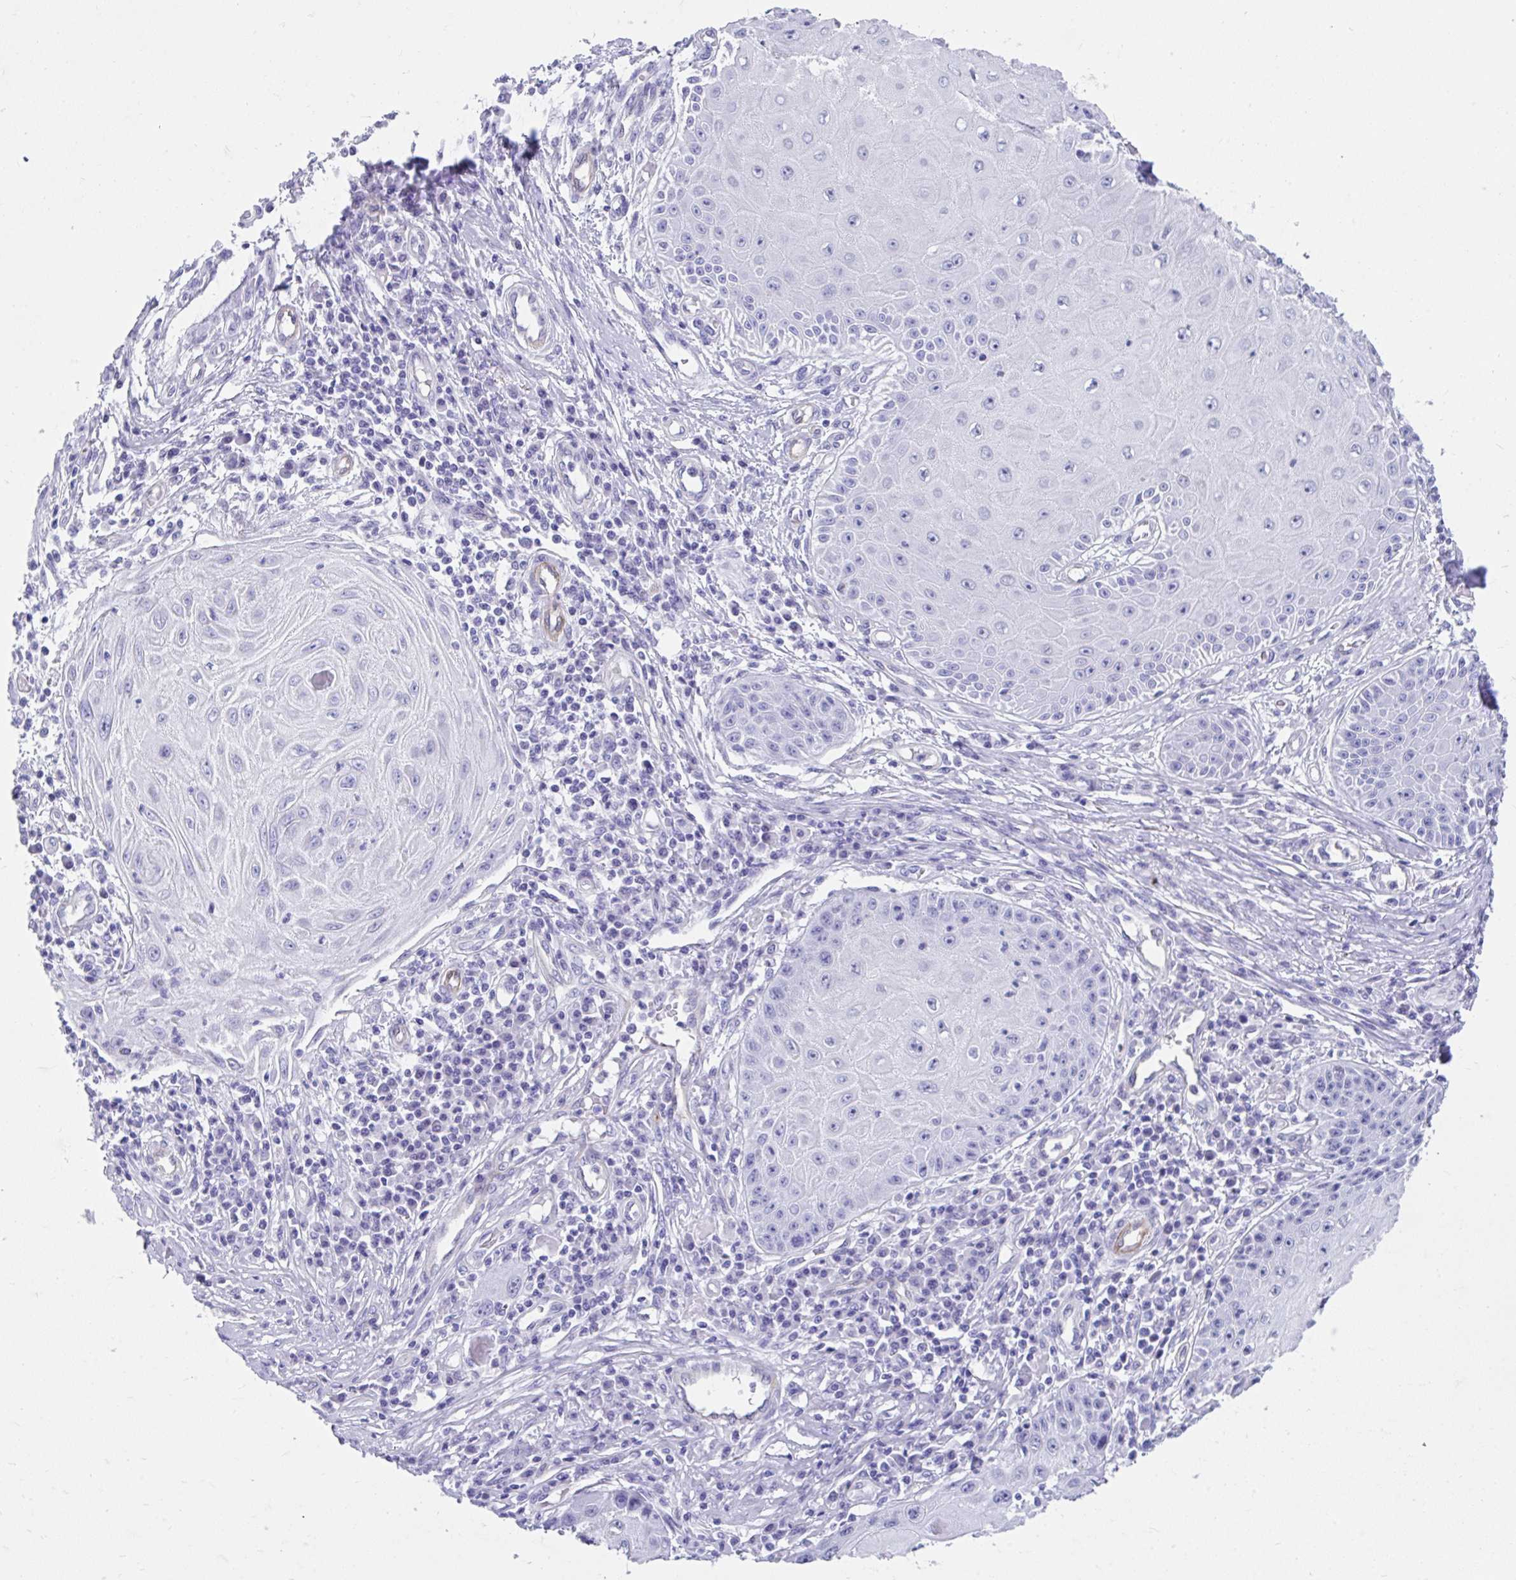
{"staining": {"intensity": "negative", "quantity": "none", "location": "none"}, "tissue": "skin cancer", "cell_type": "Tumor cells", "image_type": "cancer", "snomed": [{"axis": "morphology", "description": "Squamous cell carcinoma, NOS"}, {"axis": "topography", "description": "Skin"}, {"axis": "topography", "description": "Vulva"}], "caption": "Human skin cancer (squamous cell carcinoma) stained for a protein using IHC demonstrates no staining in tumor cells.", "gene": "FAM107A", "patient": {"sex": "female", "age": 44}}